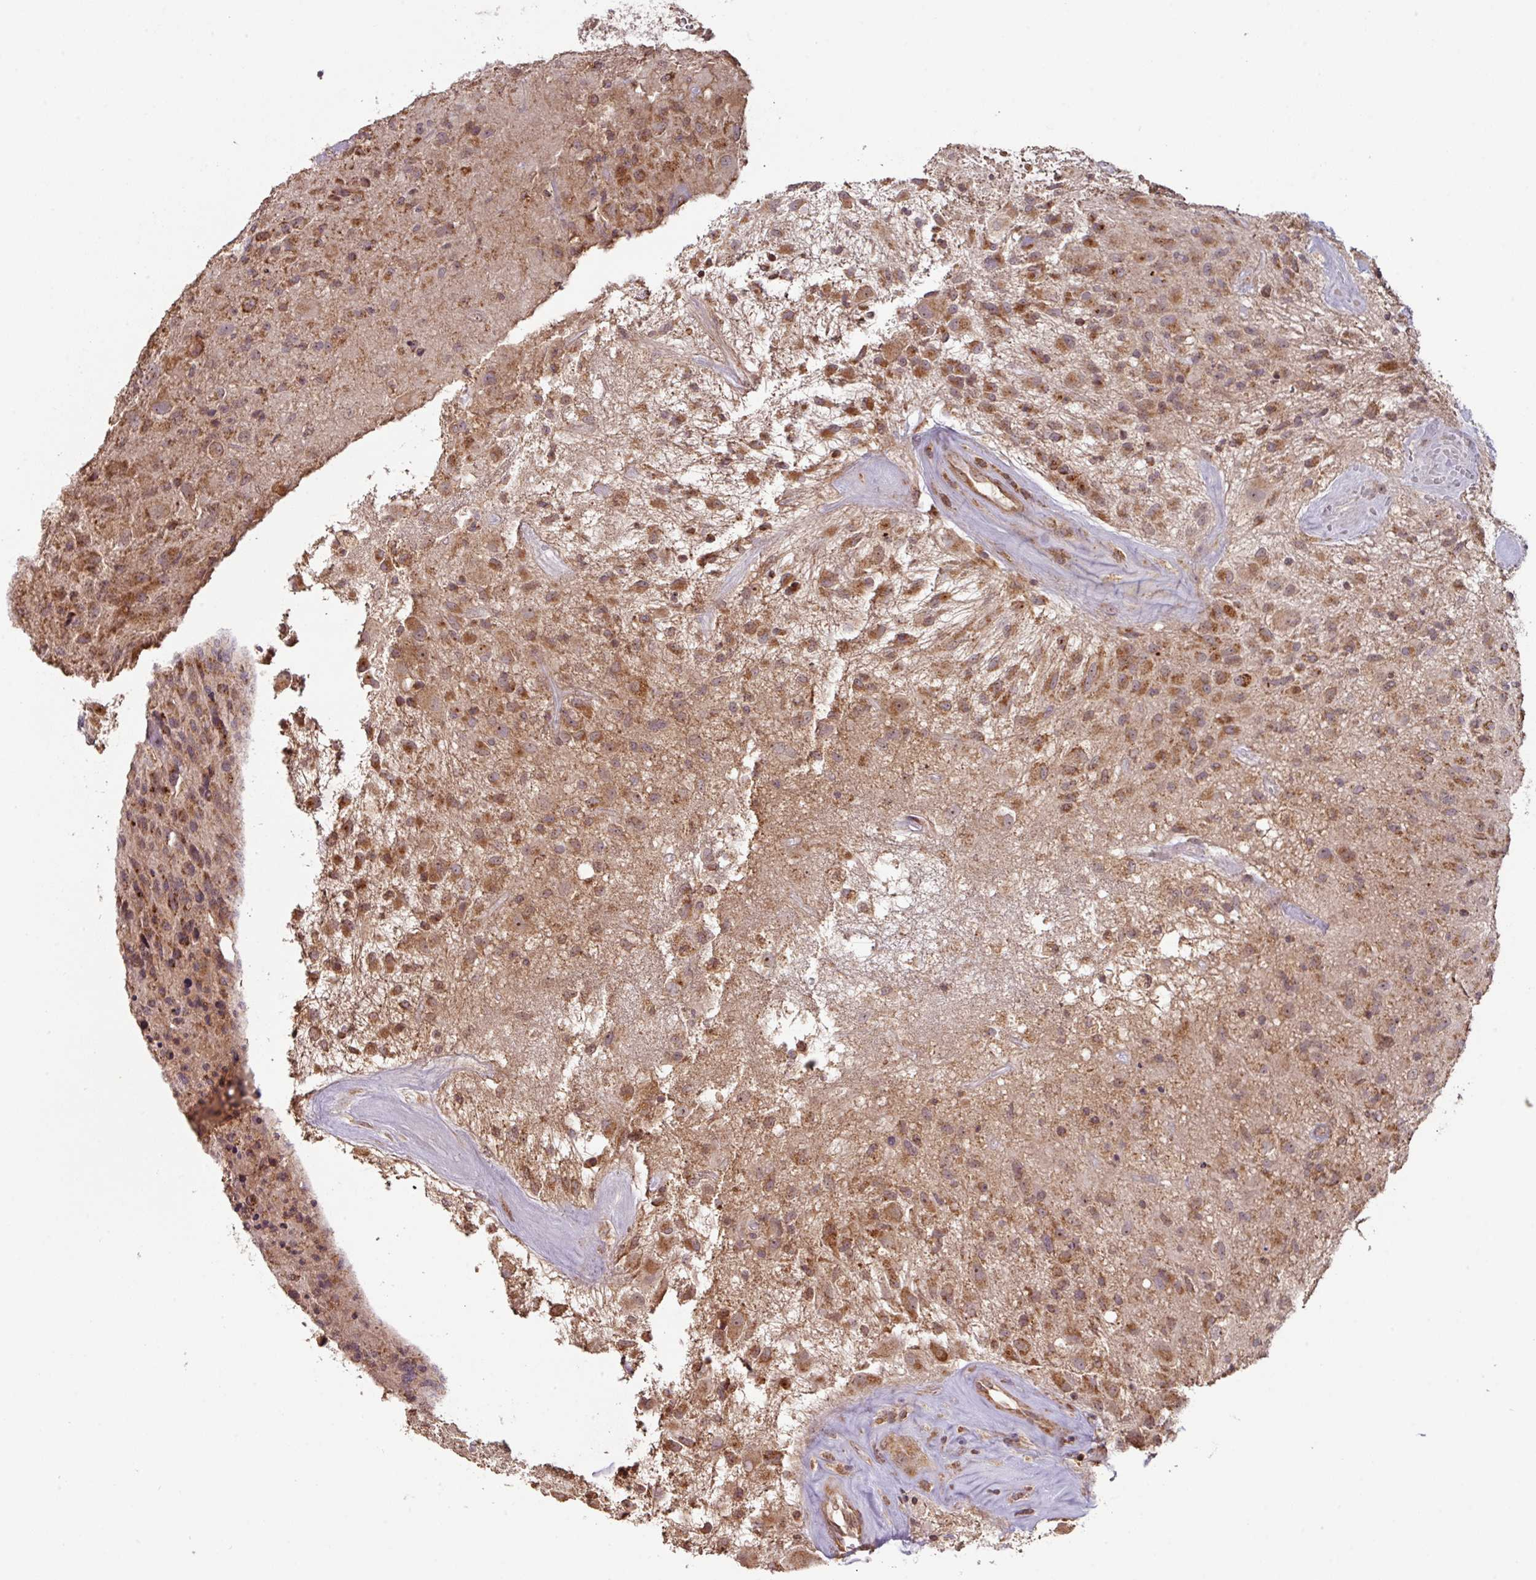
{"staining": {"intensity": "moderate", "quantity": ">75%", "location": "cytoplasmic/membranous"}, "tissue": "glioma", "cell_type": "Tumor cells", "image_type": "cancer", "snomed": [{"axis": "morphology", "description": "Glioma, malignant, High grade"}, {"axis": "topography", "description": "Brain"}], "caption": "Immunohistochemical staining of malignant high-grade glioma displays medium levels of moderate cytoplasmic/membranous protein positivity in about >75% of tumor cells.", "gene": "MRRF", "patient": {"sex": "female", "age": 67}}